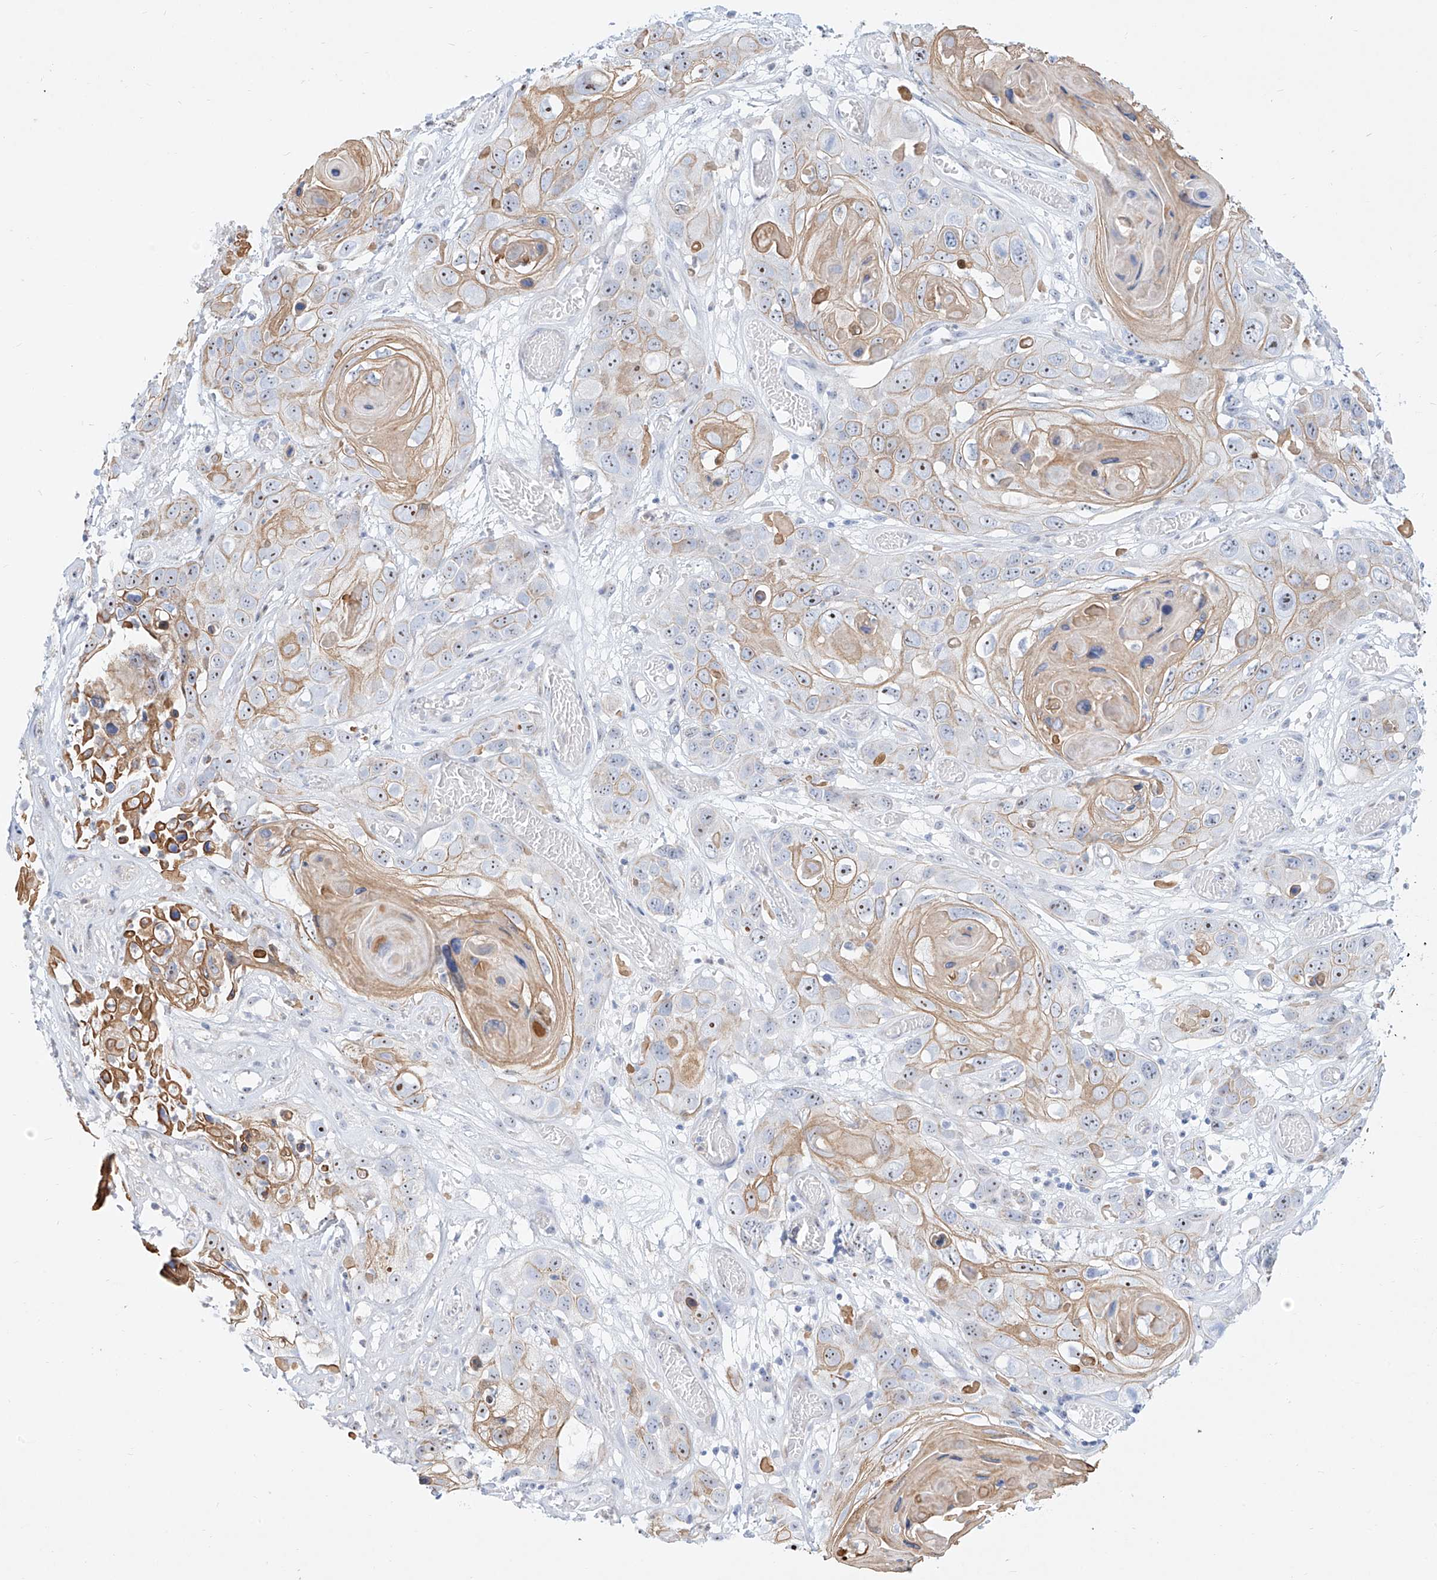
{"staining": {"intensity": "moderate", "quantity": "<25%", "location": "cytoplasmic/membranous,nuclear"}, "tissue": "skin cancer", "cell_type": "Tumor cells", "image_type": "cancer", "snomed": [{"axis": "morphology", "description": "Squamous cell carcinoma, NOS"}, {"axis": "topography", "description": "Skin"}], "caption": "Squamous cell carcinoma (skin) stained for a protein (brown) exhibits moderate cytoplasmic/membranous and nuclear positive positivity in about <25% of tumor cells.", "gene": "SNU13", "patient": {"sex": "male", "age": 55}}